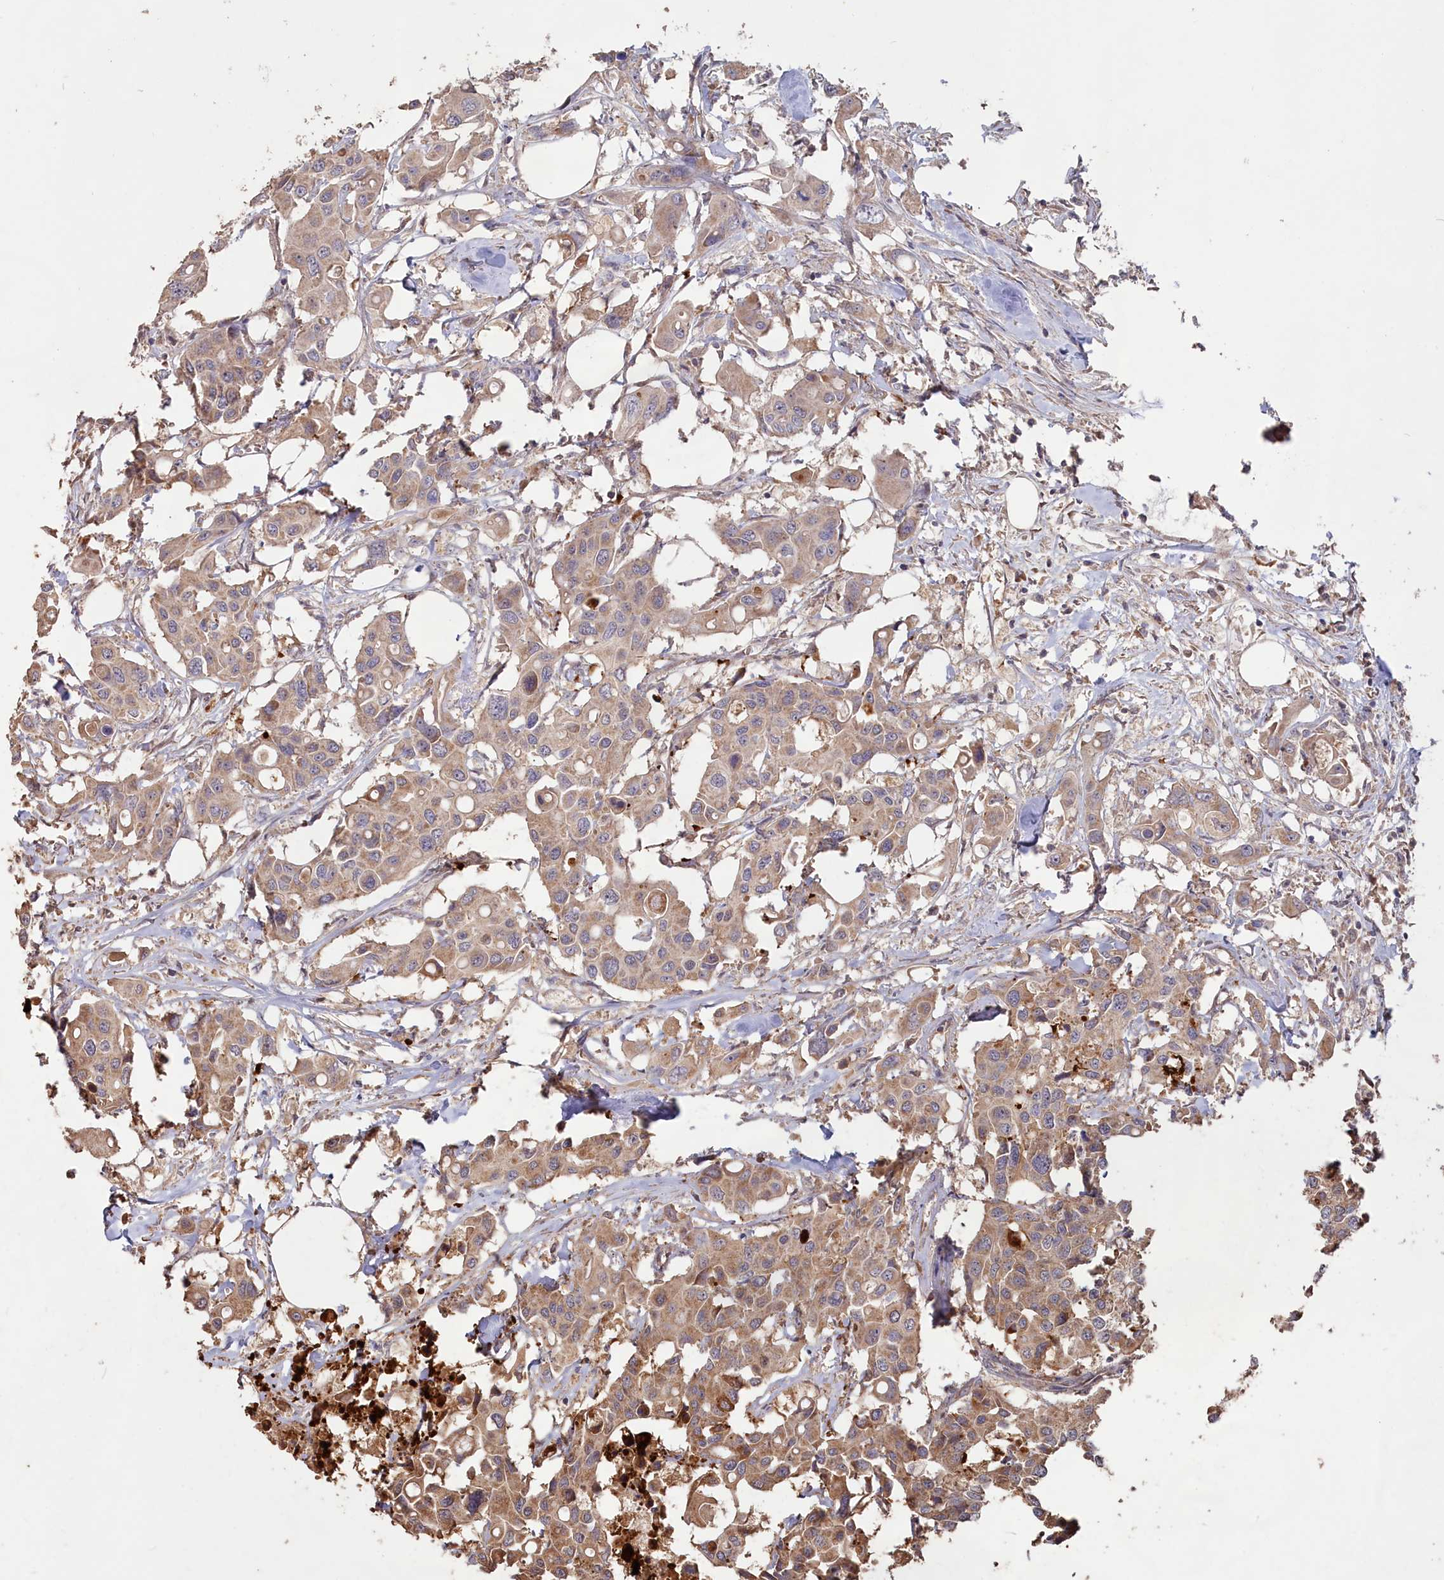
{"staining": {"intensity": "moderate", "quantity": ">75%", "location": "cytoplasmic/membranous"}, "tissue": "colorectal cancer", "cell_type": "Tumor cells", "image_type": "cancer", "snomed": [{"axis": "morphology", "description": "Adenocarcinoma, NOS"}, {"axis": "topography", "description": "Colon"}], "caption": "Colorectal cancer tissue shows moderate cytoplasmic/membranous positivity in approximately >75% of tumor cells, visualized by immunohistochemistry.", "gene": "LAYN", "patient": {"sex": "male", "age": 77}}